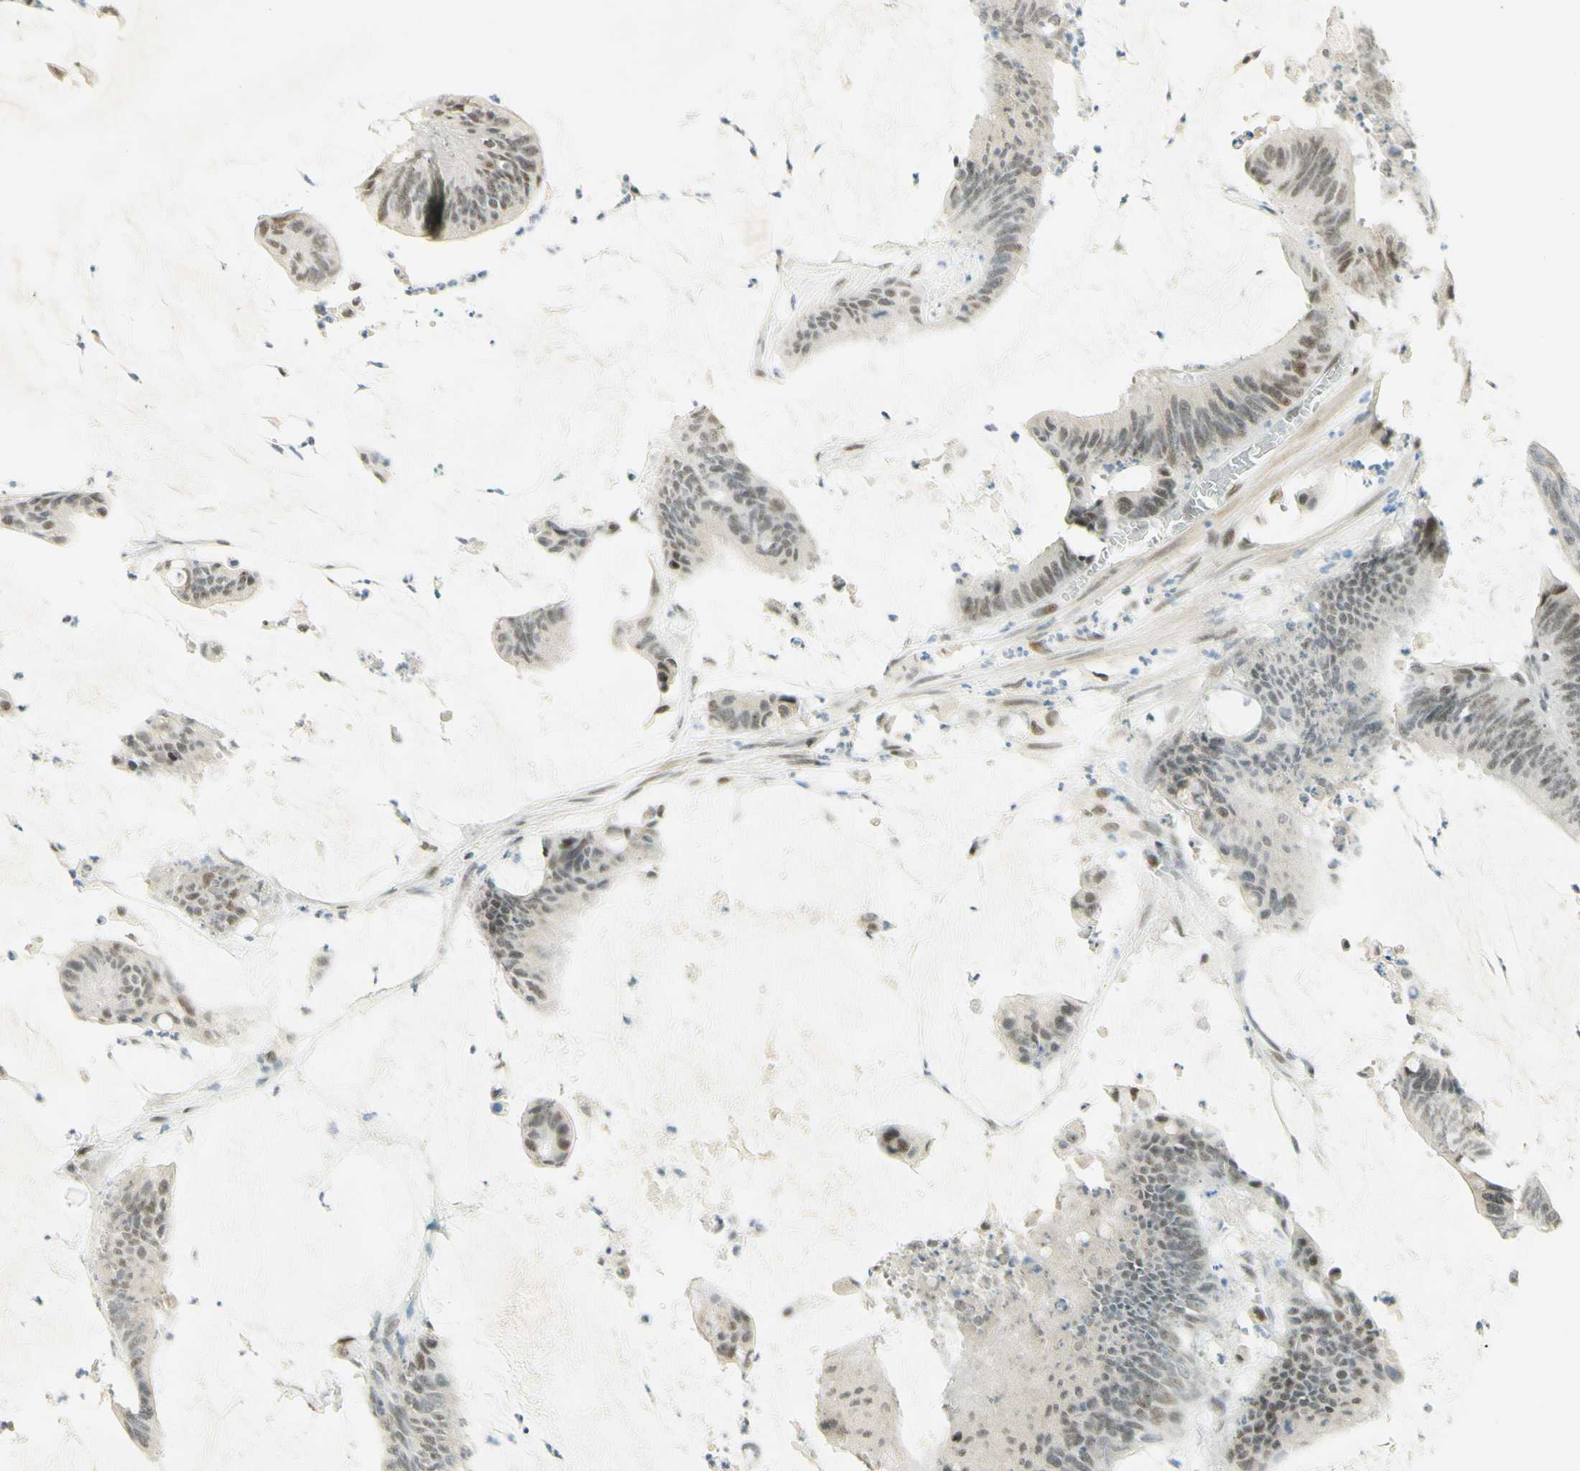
{"staining": {"intensity": "weak", "quantity": "25%-75%", "location": "nuclear"}, "tissue": "colorectal cancer", "cell_type": "Tumor cells", "image_type": "cancer", "snomed": [{"axis": "morphology", "description": "Adenocarcinoma, NOS"}, {"axis": "topography", "description": "Rectum"}], "caption": "Immunohistochemical staining of colorectal cancer displays low levels of weak nuclear protein staining in about 25%-75% of tumor cells.", "gene": "PMS2", "patient": {"sex": "female", "age": 66}}